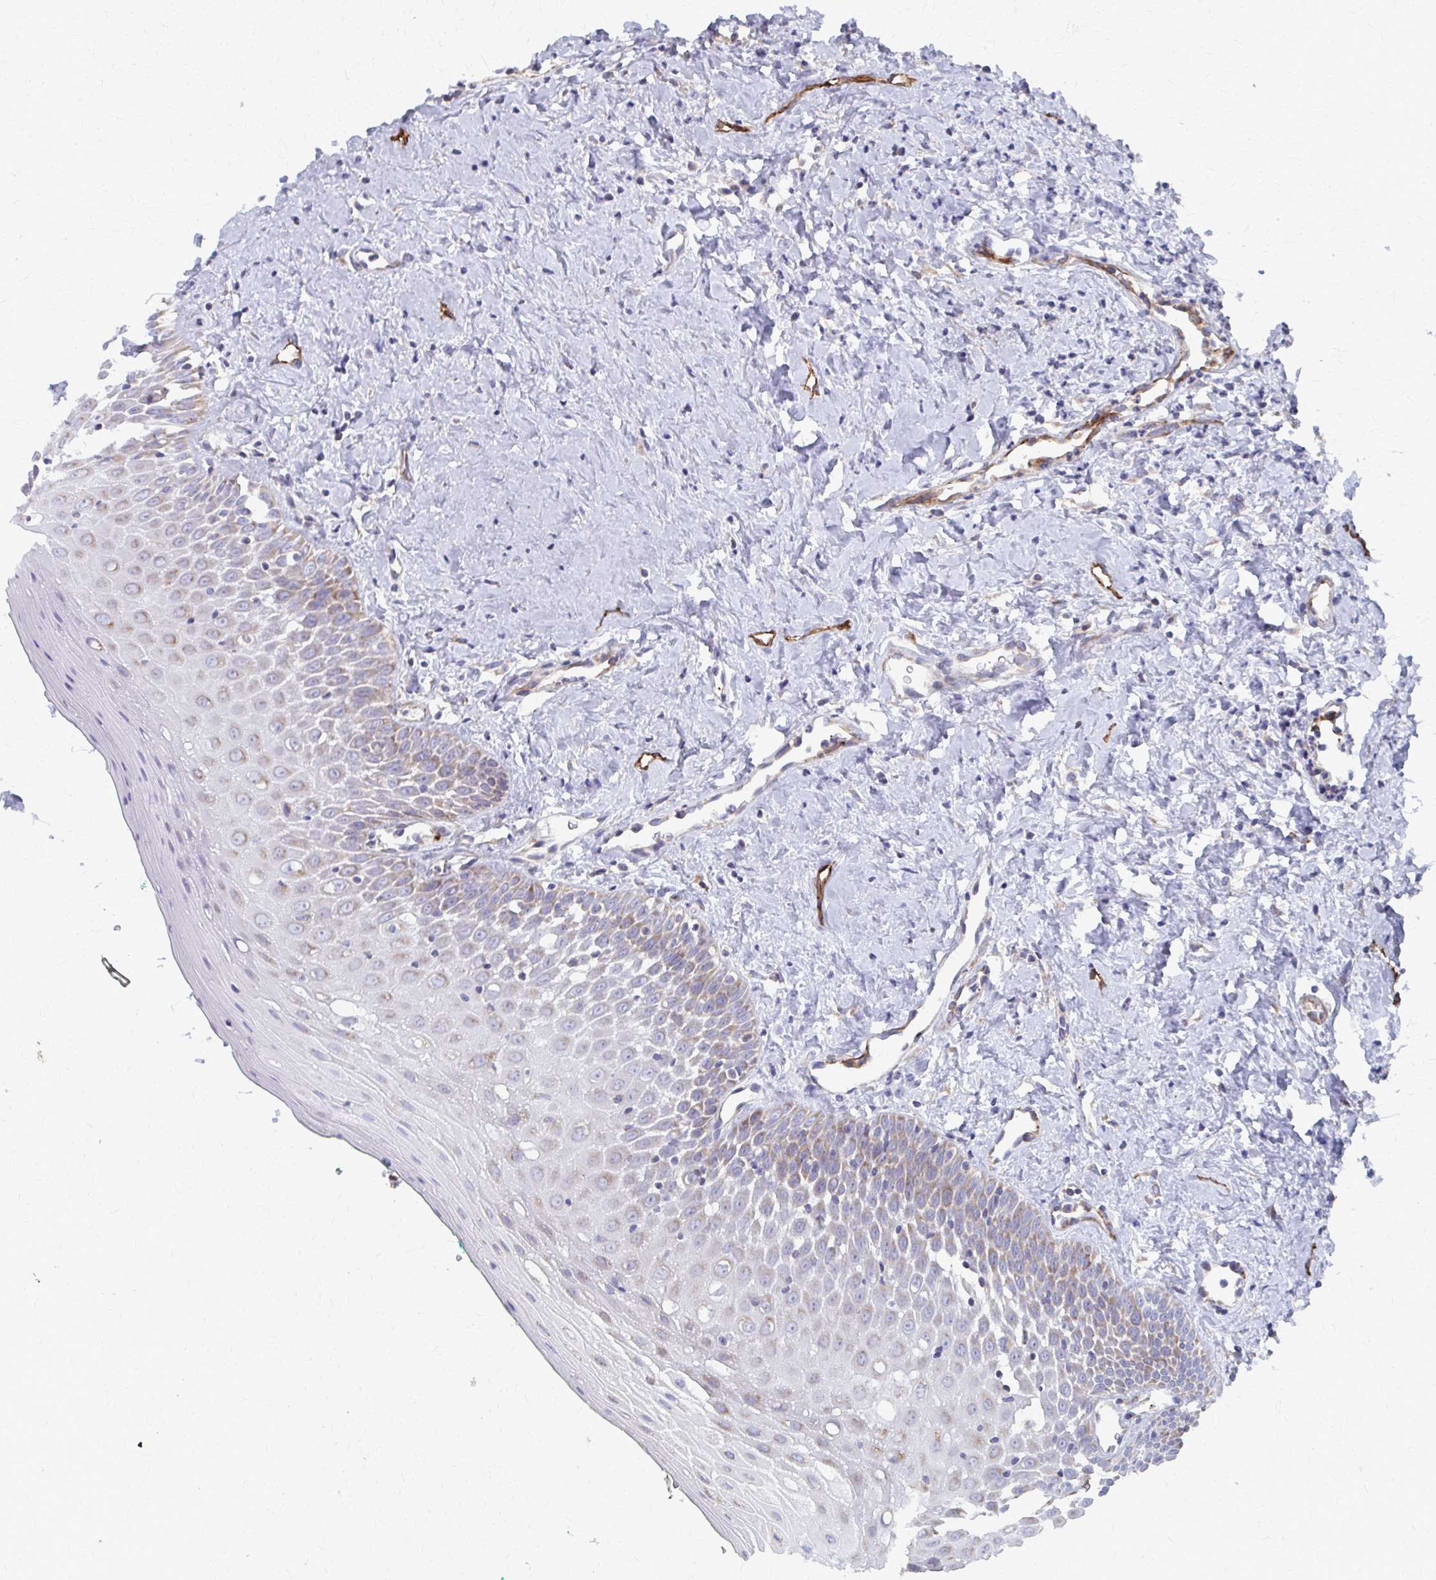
{"staining": {"intensity": "moderate", "quantity": "25%-75%", "location": "cytoplasmic/membranous"}, "tissue": "oral mucosa", "cell_type": "Squamous epithelial cells", "image_type": "normal", "snomed": [{"axis": "morphology", "description": "Normal tissue, NOS"}, {"axis": "topography", "description": "Oral tissue"}], "caption": "Immunohistochemical staining of unremarkable oral mucosa exhibits medium levels of moderate cytoplasmic/membranous staining in approximately 25%-75% of squamous epithelial cells.", "gene": "FAHD1", "patient": {"sex": "female", "age": 70}}